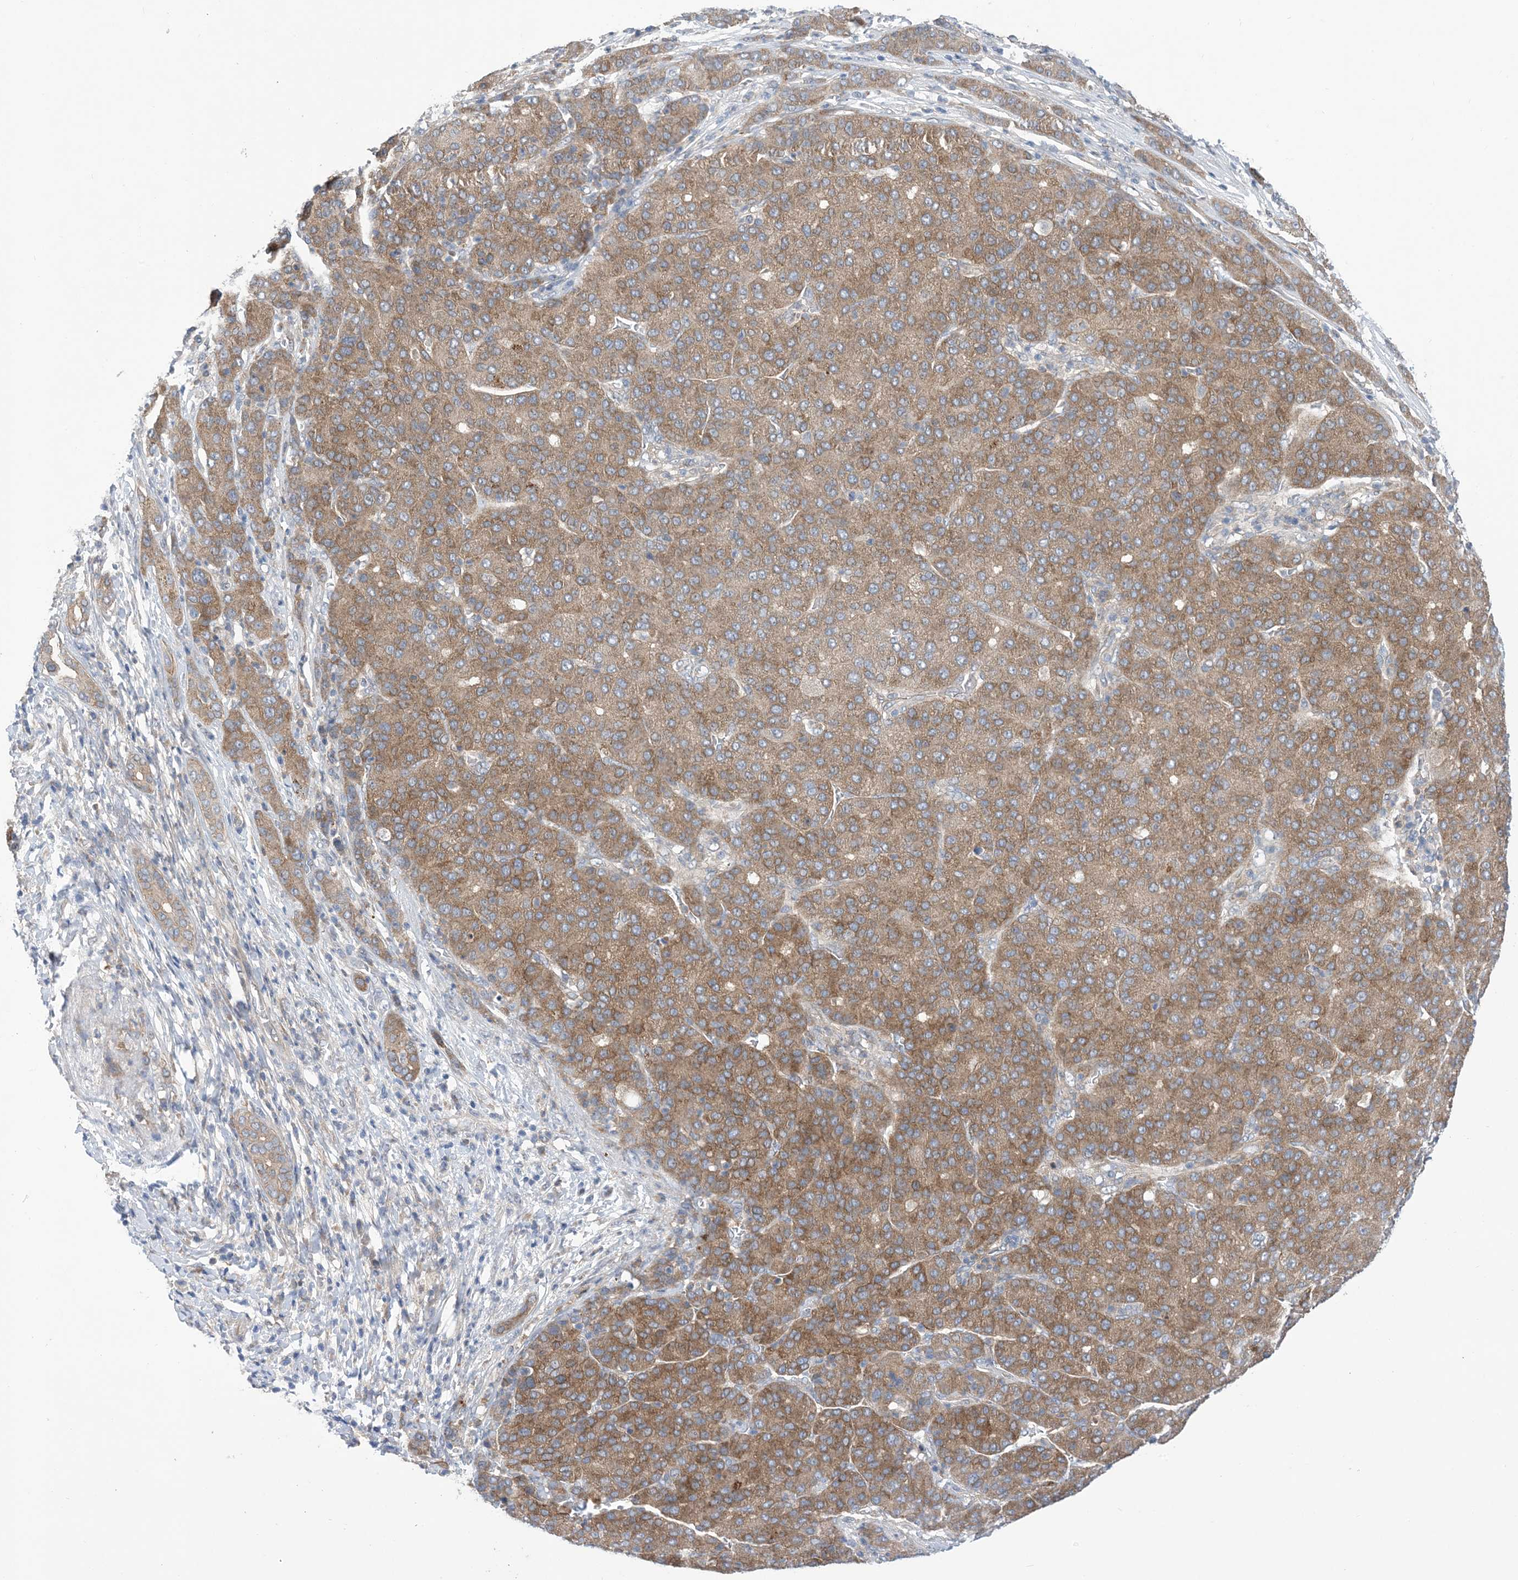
{"staining": {"intensity": "moderate", "quantity": ">75%", "location": "cytoplasmic/membranous"}, "tissue": "liver cancer", "cell_type": "Tumor cells", "image_type": "cancer", "snomed": [{"axis": "morphology", "description": "Carcinoma, Hepatocellular, NOS"}, {"axis": "topography", "description": "Liver"}], "caption": "Tumor cells exhibit moderate cytoplasmic/membranous expression in about >75% of cells in liver cancer.", "gene": "EHBP1", "patient": {"sex": "male", "age": 65}}